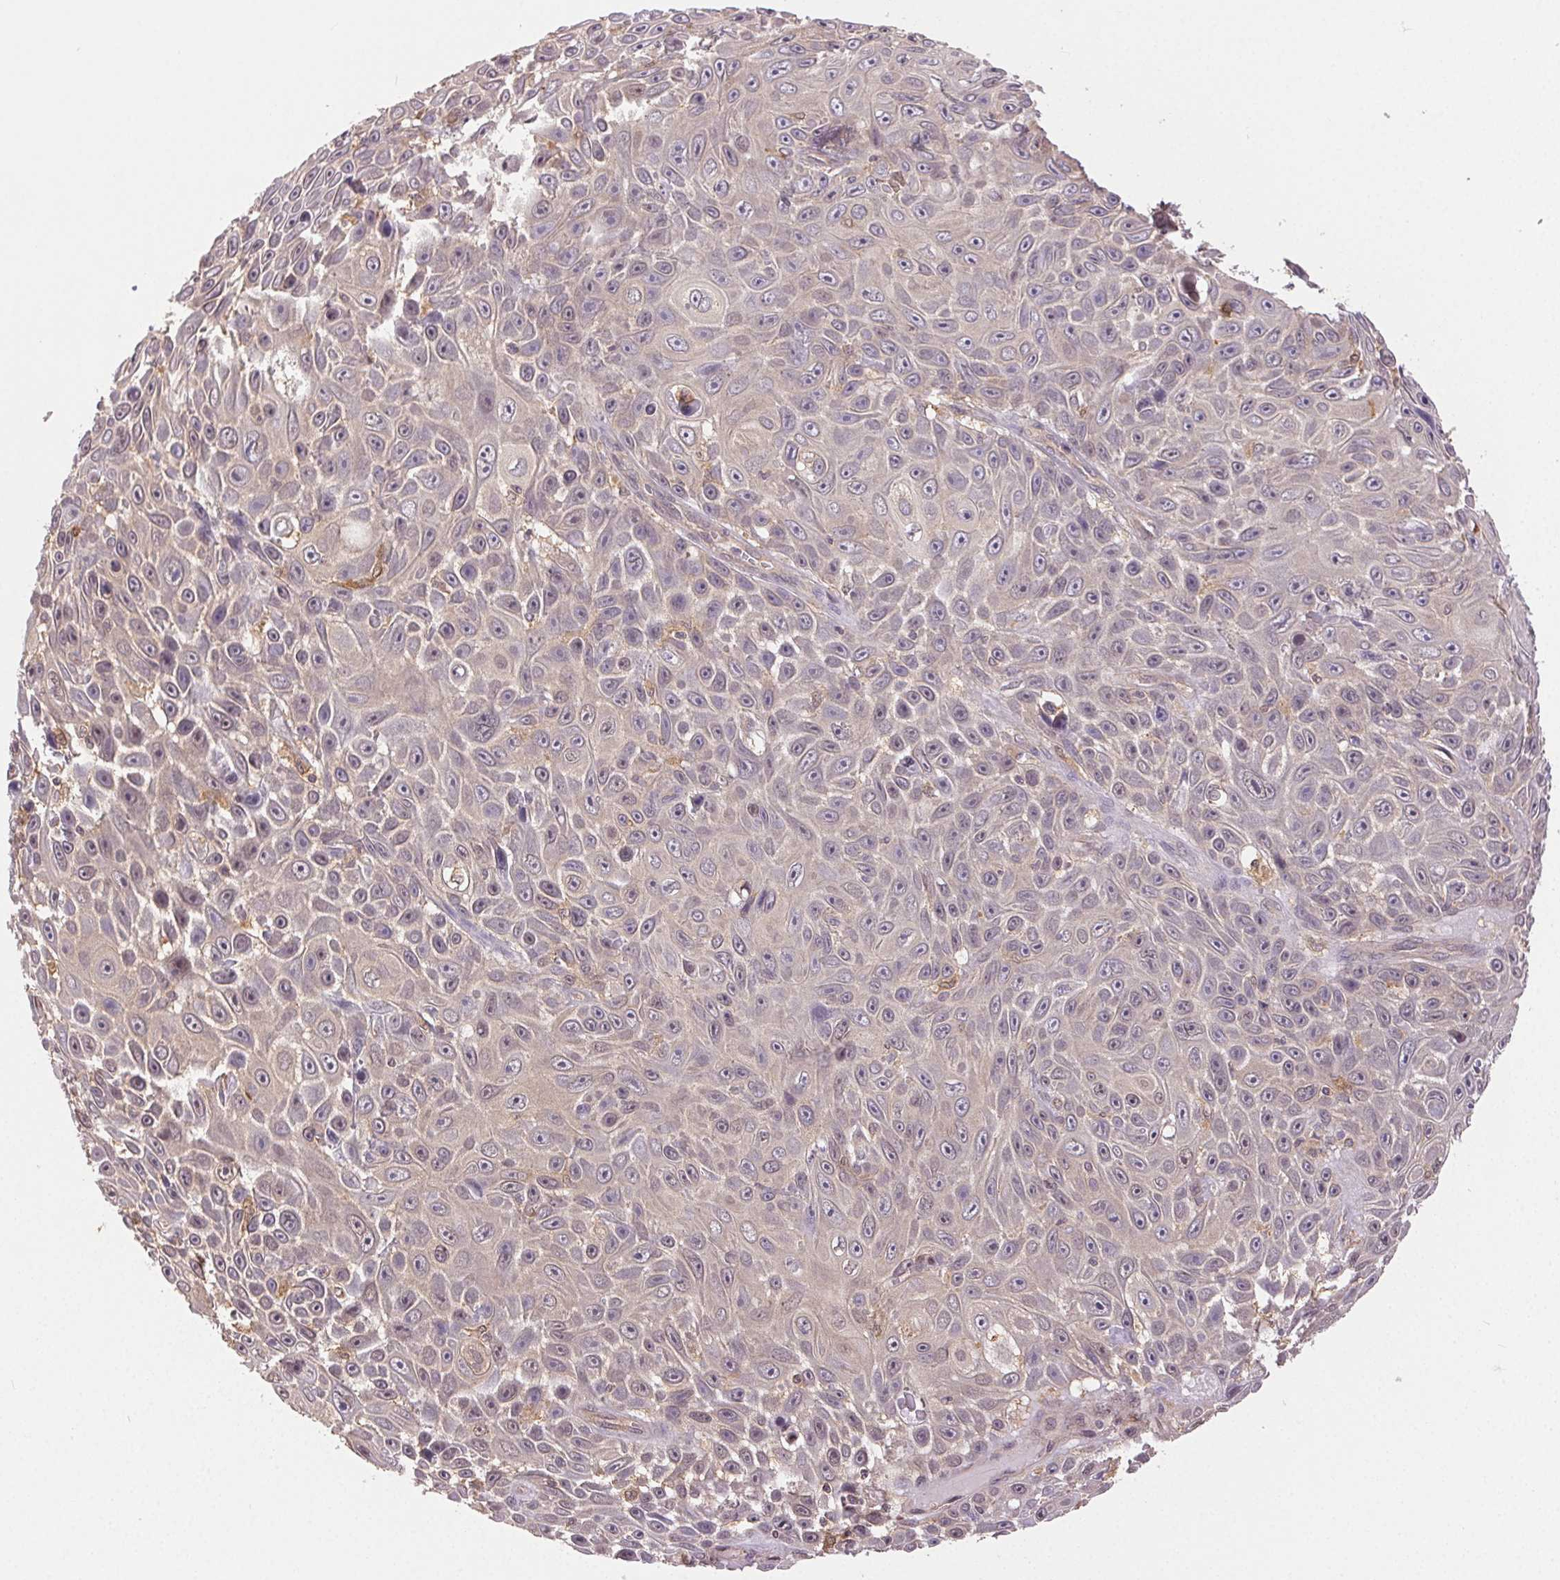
{"staining": {"intensity": "negative", "quantity": "none", "location": "none"}, "tissue": "skin cancer", "cell_type": "Tumor cells", "image_type": "cancer", "snomed": [{"axis": "morphology", "description": "Squamous cell carcinoma, NOS"}, {"axis": "topography", "description": "Skin"}], "caption": "Skin cancer stained for a protein using immunohistochemistry exhibits no expression tumor cells.", "gene": "GDI2", "patient": {"sex": "male", "age": 82}}